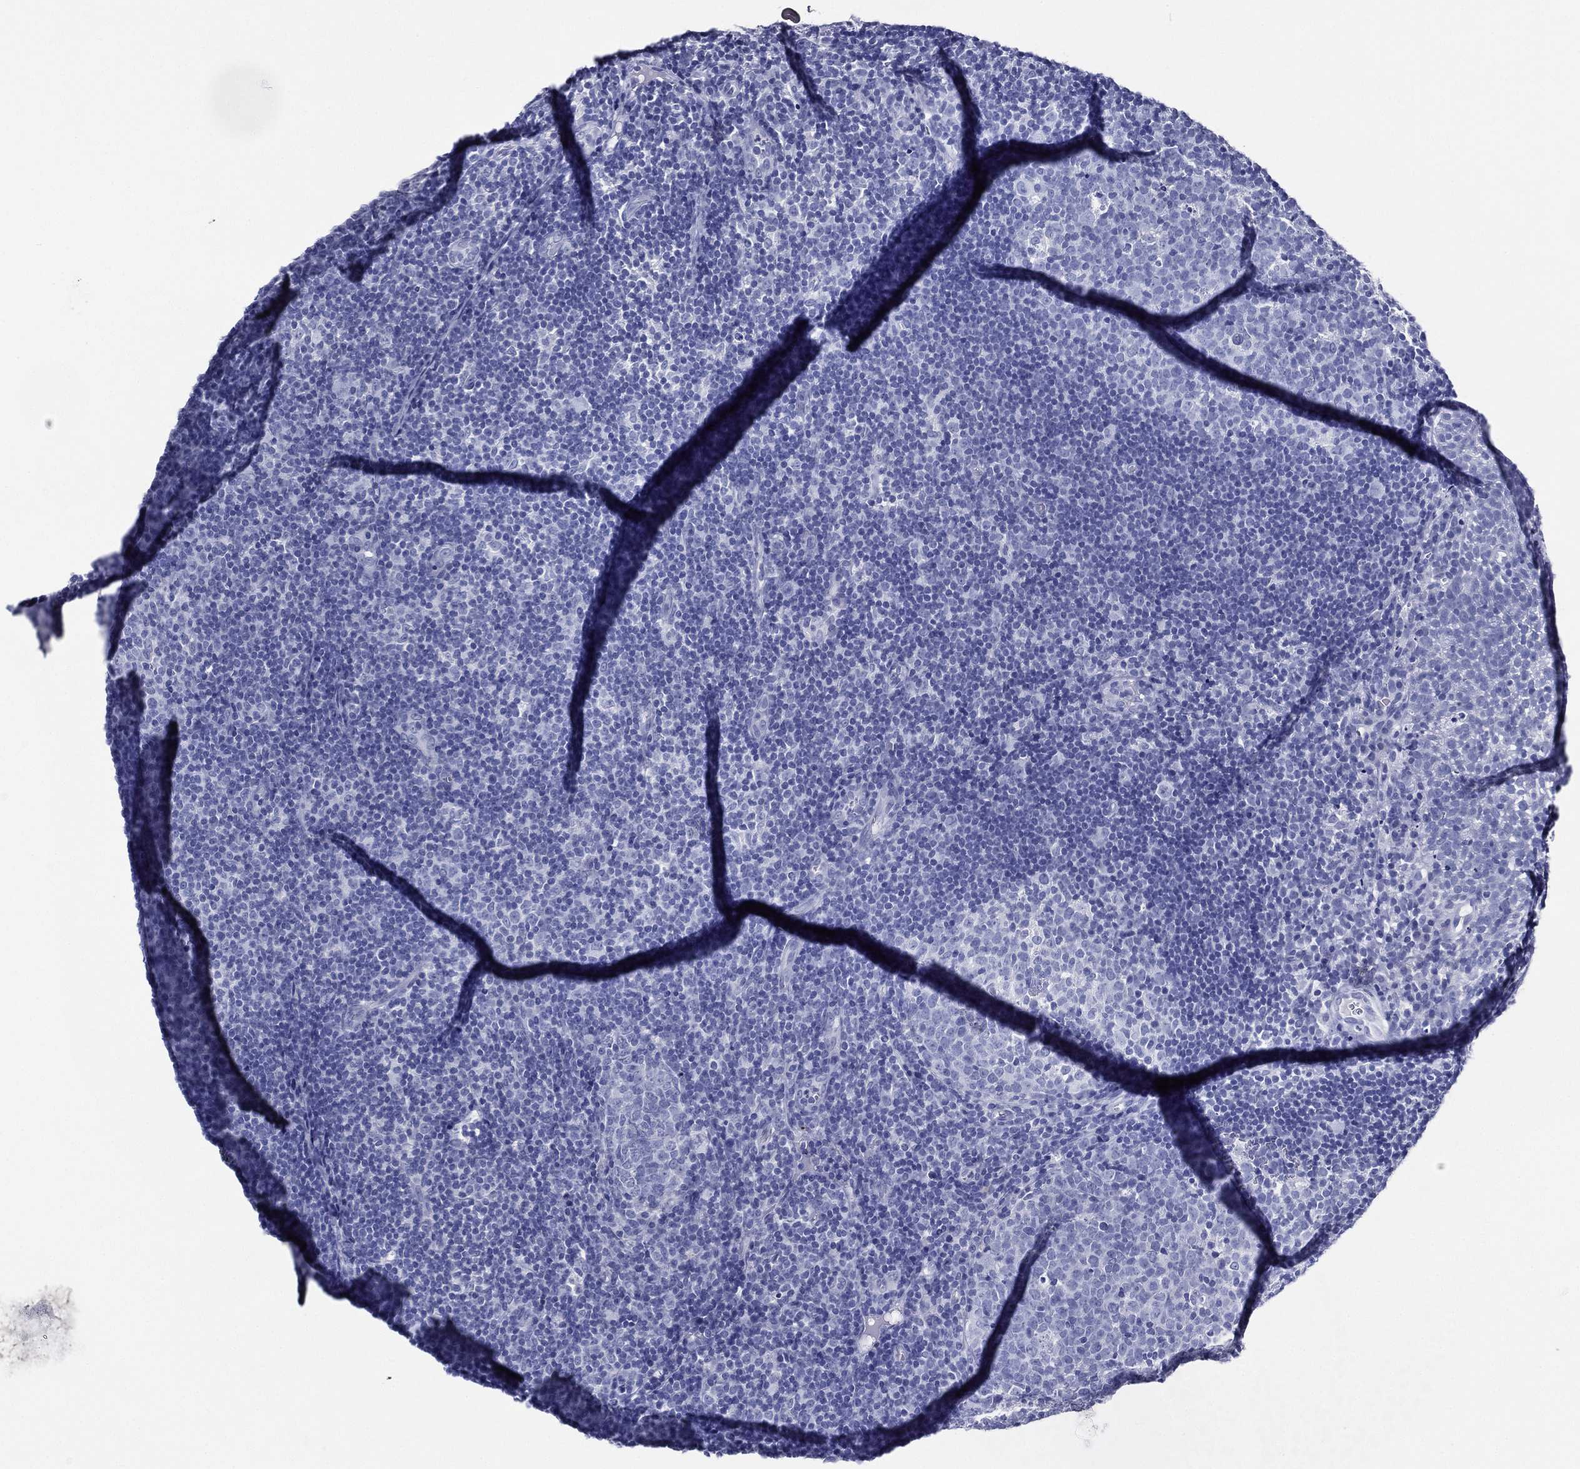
{"staining": {"intensity": "negative", "quantity": "none", "location": "none"}, "tissue": "tonsil", "cell_type": "Germinal center cells", "image_type": "normal", "snomed": [{"axis": "morphology", "description": "Normal tissue, NOS"}, {"axis": "topography", "description": "Tonsil"}], "caption": "Micrograph shows no protein staining in germinal center cells of unremarkable tonsil. The staining is performed using DAB (3,3'-diaminobenzidine) brown chromogen with nuclei counter-stained in using hematoxylin.", "gene": "ACE2", "patient": {"sex": "female", "age": 5}}